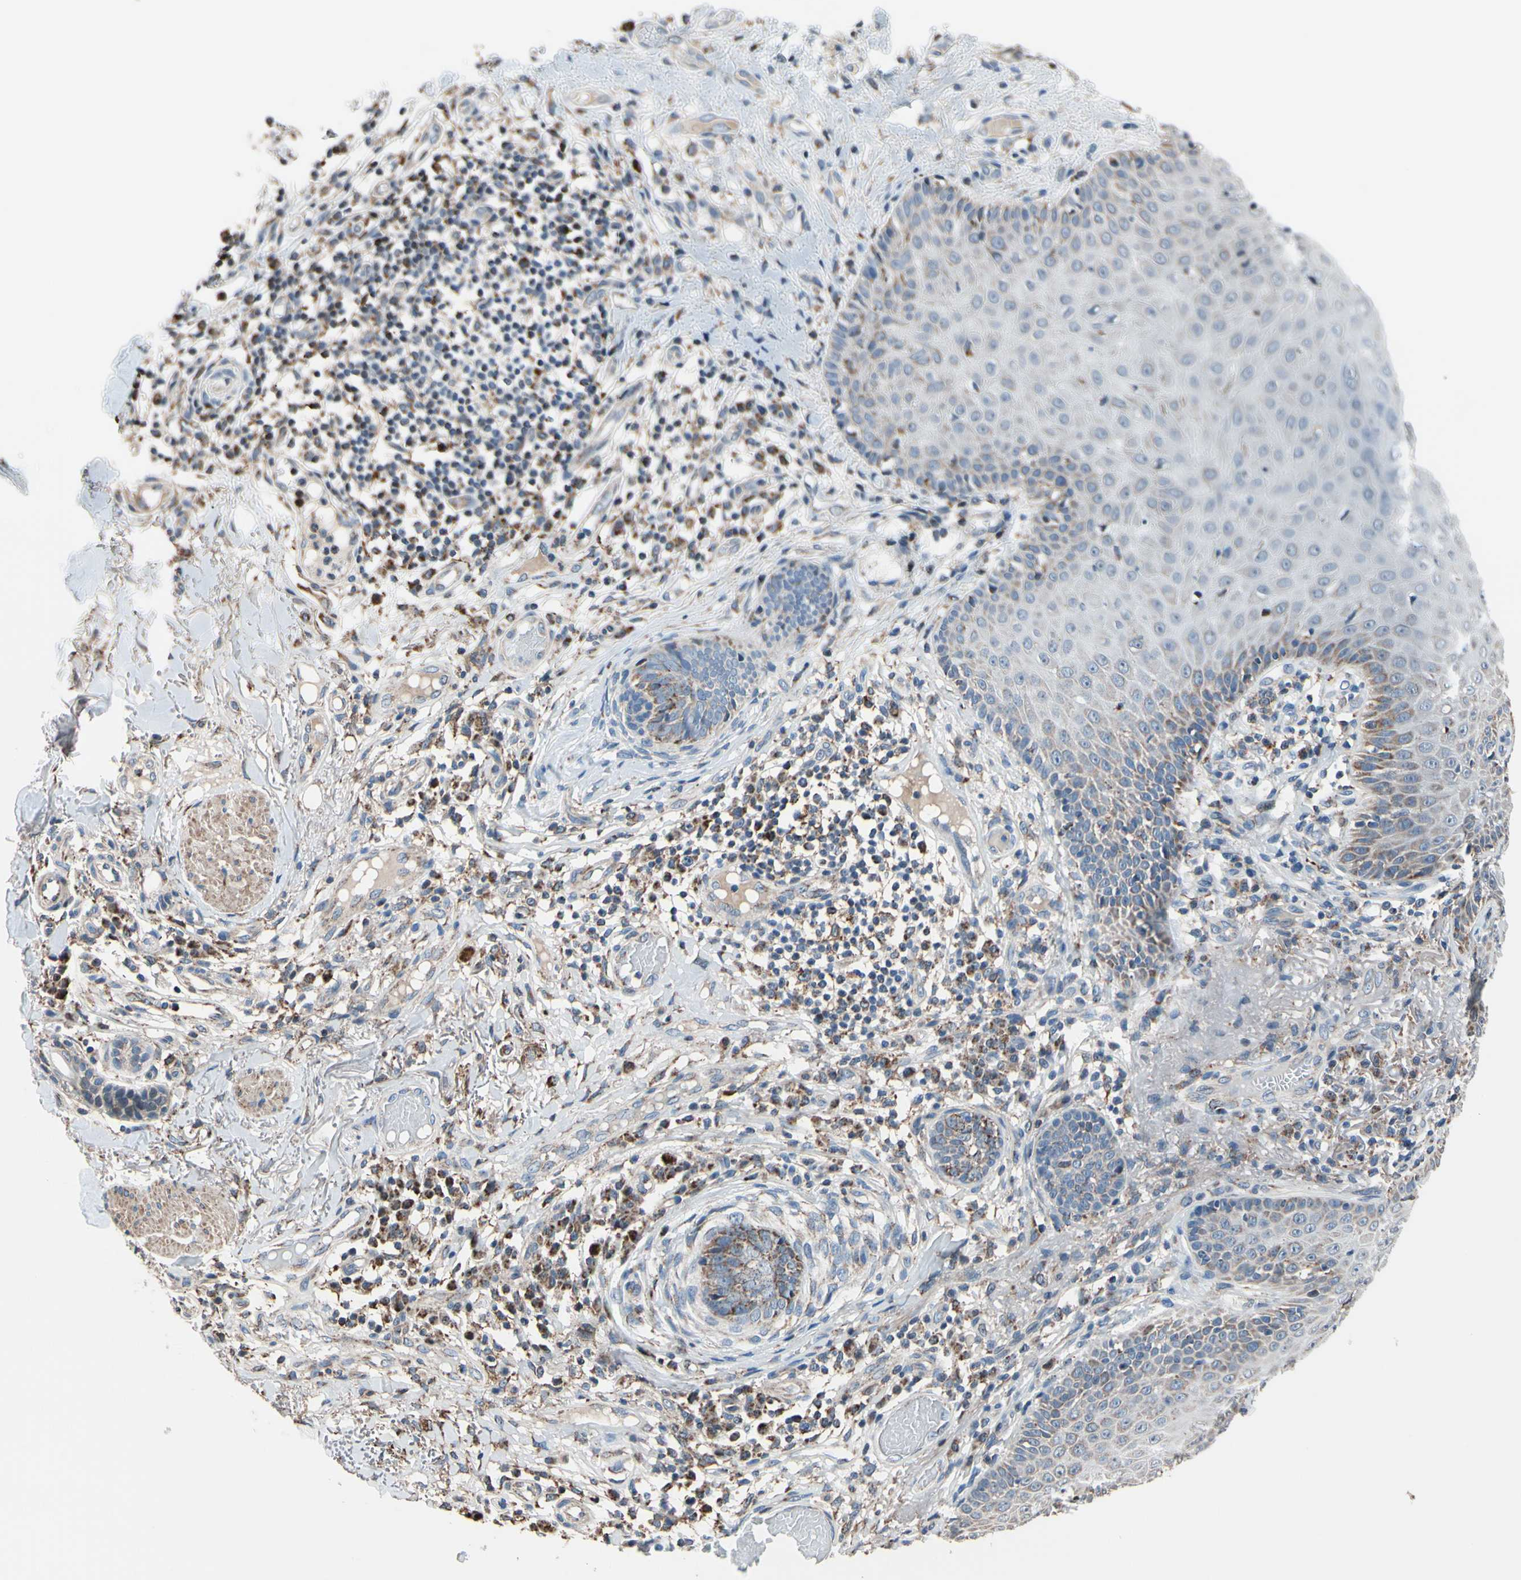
{"staining": {"intensity": "negative", "quantity": "none", "location": "none"}, "tissue": "skin cancer", "cell_type": "Tumor cells", "image_type": "cancer", "snomed": [{"axis": "morphology", "description": "Normal tissue, NOS"}, {"axis": "morphology", "description": "Basal cell carcinoma"}, {"axis": "topography", "description": "Skin"}], "caption": "Human skin cancer stained for a protein using immunohistochemistry (IHC) exhibits no positivity in tumor cells.", "gene": "TMEM176A", "patient": {"sex": "male", "age": 52}}